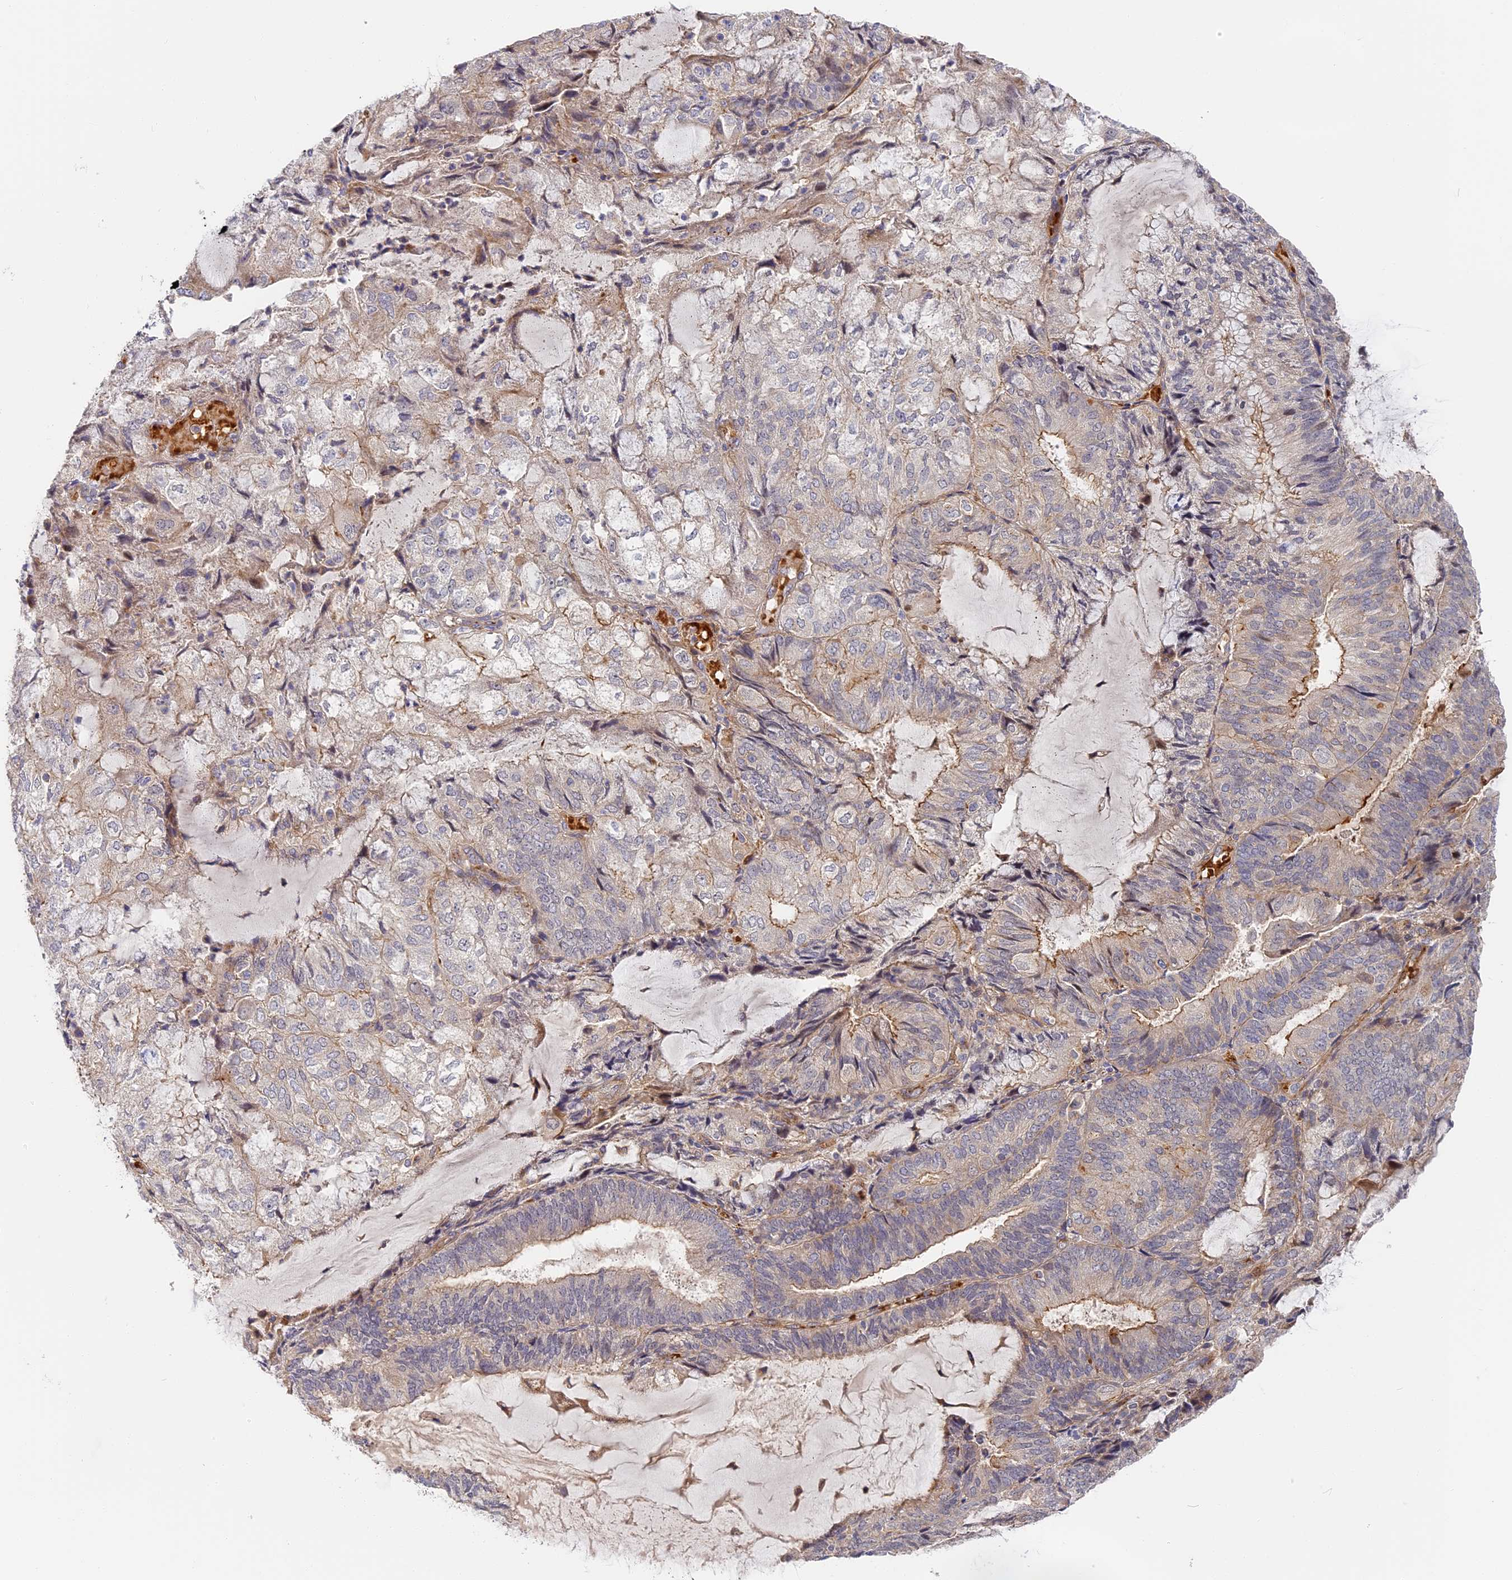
{"staining": {"intensity": "moderate", "quantity": "<25%", "location": "cytoplasmic/membranous"}, "tissue": "endometrial cancer", "cell_type": "Tumor cells", "image_type": "cancer", "snomed": [{"axis": "morphology", "description": "Adenocarcinoma, NOS"}, {"axis": "topography", "description": "Endometrium"}], "caption": "Brown immunohistochemical staining in endometrial adenocarcinoma demonstrates moderate cytoplasmic/membranous staining in about <25% of tumor cells.", "gene": "MISP3", "patient": {"sex": "female", "age": 81}}